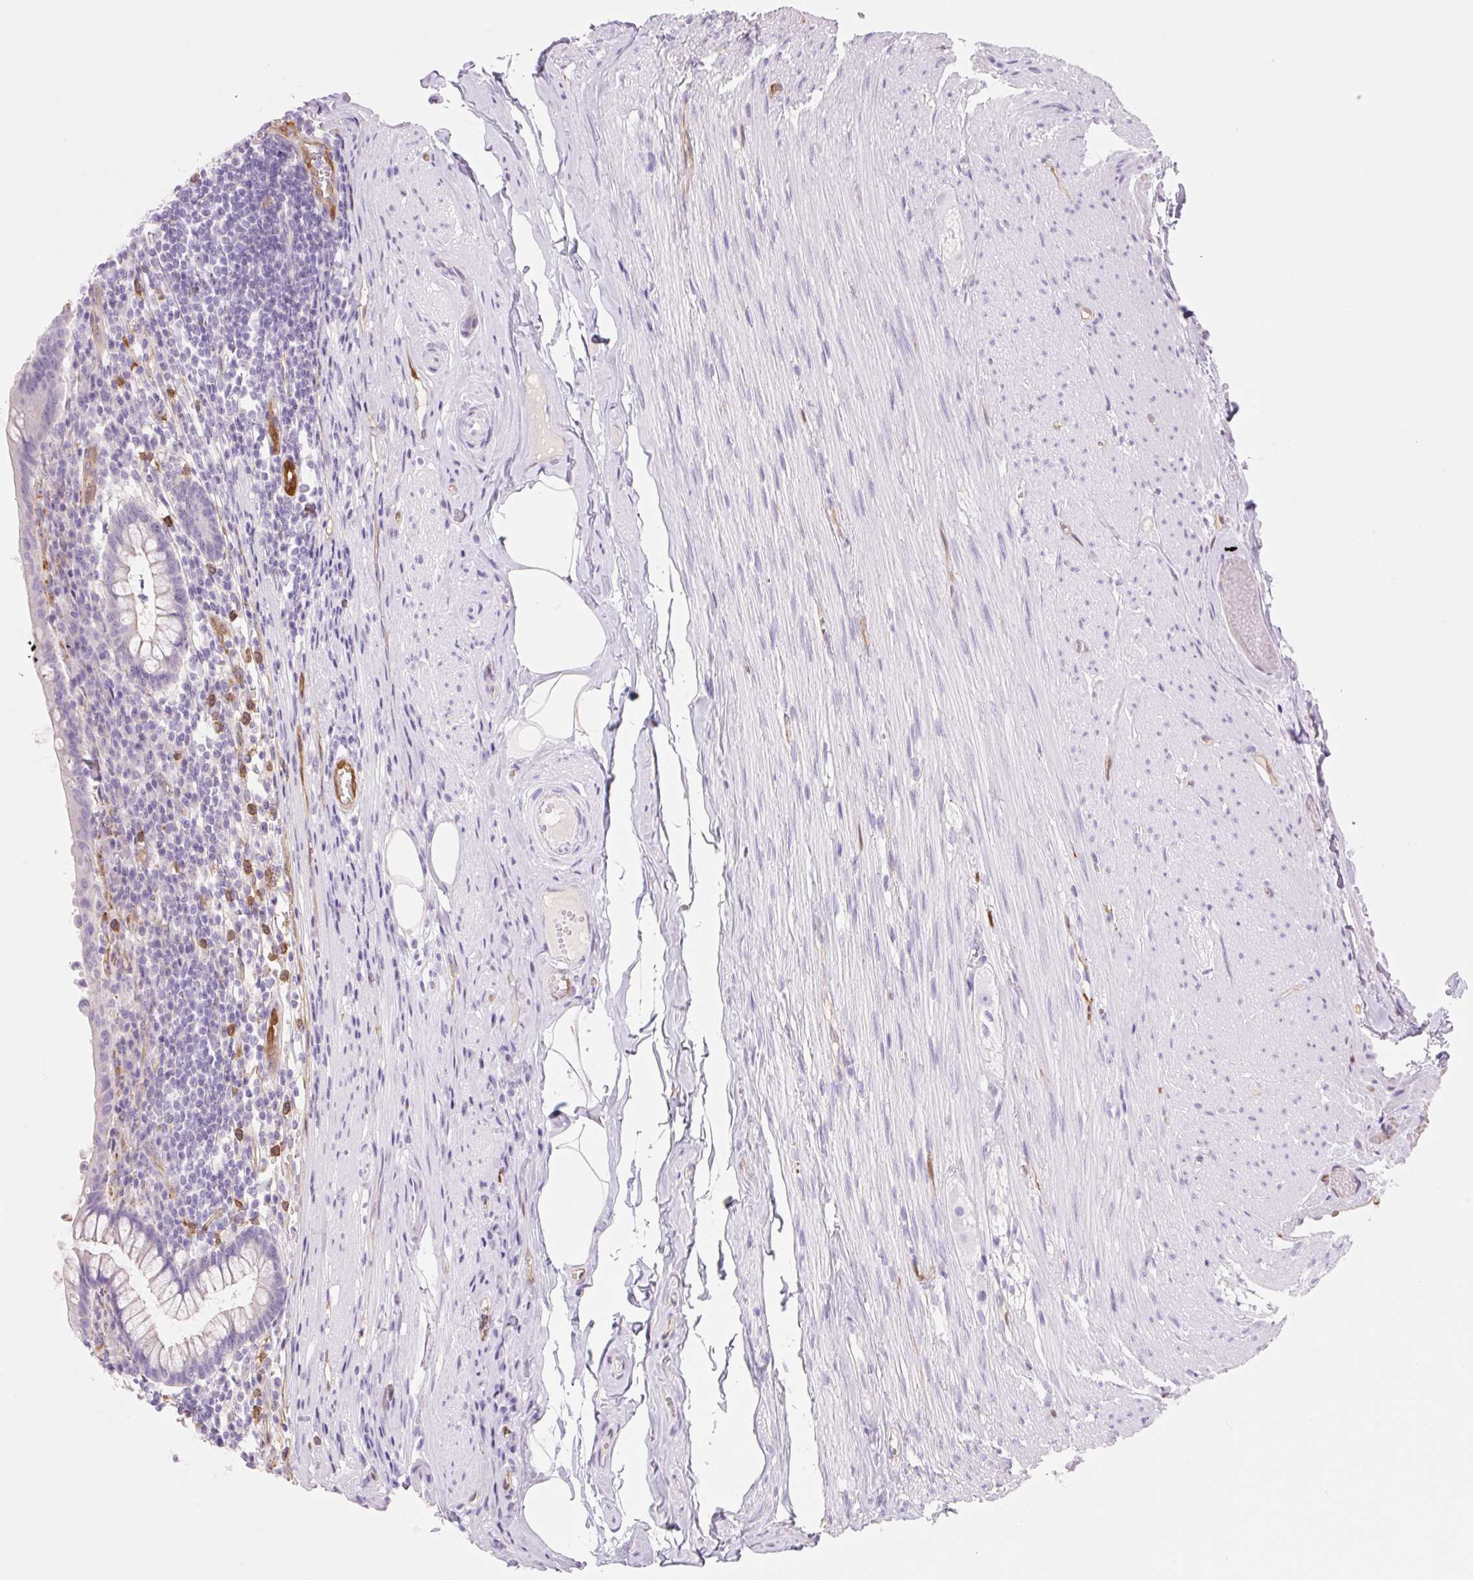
{"staining": {"intensity": "moderate", "quantity": "25%-75%", "location": "cytoplasmic/membranous"}, "tissue": "appendix", "cell_type": "Glandular cells", "image_type": "normal", "snomed": [{"axis": "morphology", "description": "Normal tissue, NOS"}, {"axis": "topography", "description": "Appendix"}], "caption": "Moderate cytoplasmic/membranous protein expression is identified in approximately 25%-75% of glandular cells in appendix.", "gene": "FABP5", "patient": {"sex": "female", "age": 56}}